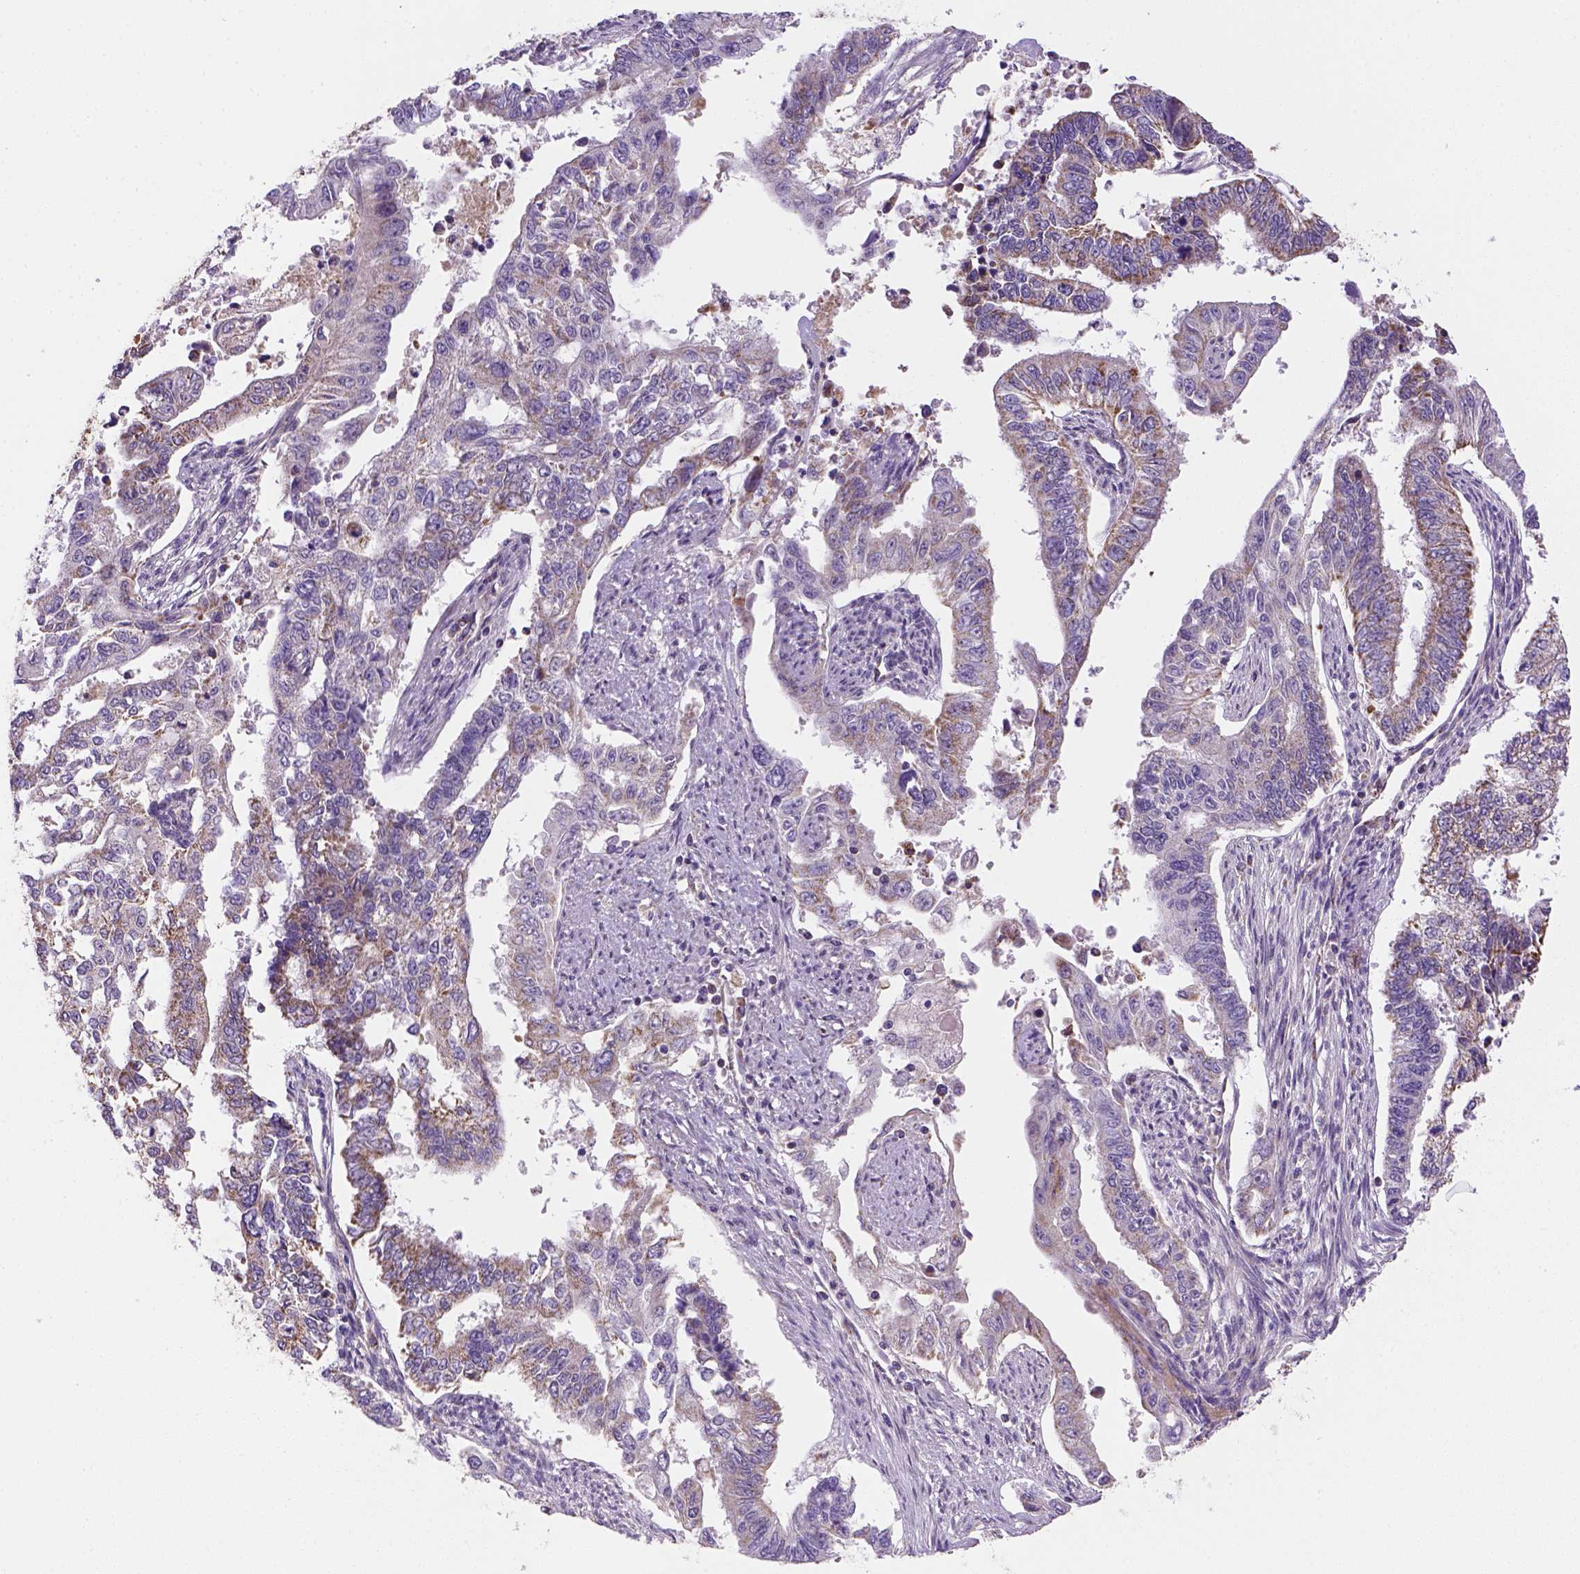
{"staining": {"intensity": "weak", "quantity": "25%-75%", "location": "cytoplasmic/membranous"}, "tissue": "endometrial cancer", "cell_type": "Tumor cells", "image_type": "cancer", "snomed": [{"axis": "morphology", "description": "Adenocarcinoma, NOS"}, {"axis": "topography", "description": "Uterus"}], "caption": "DAB immunohistochemical staining of human endometrial cancer displays weak cytoplasmic/membranous protein expression in about 25%-75% of tumor cells.", "gene": "HTRA1", "patient": {"sex": "female", "age": 59}}